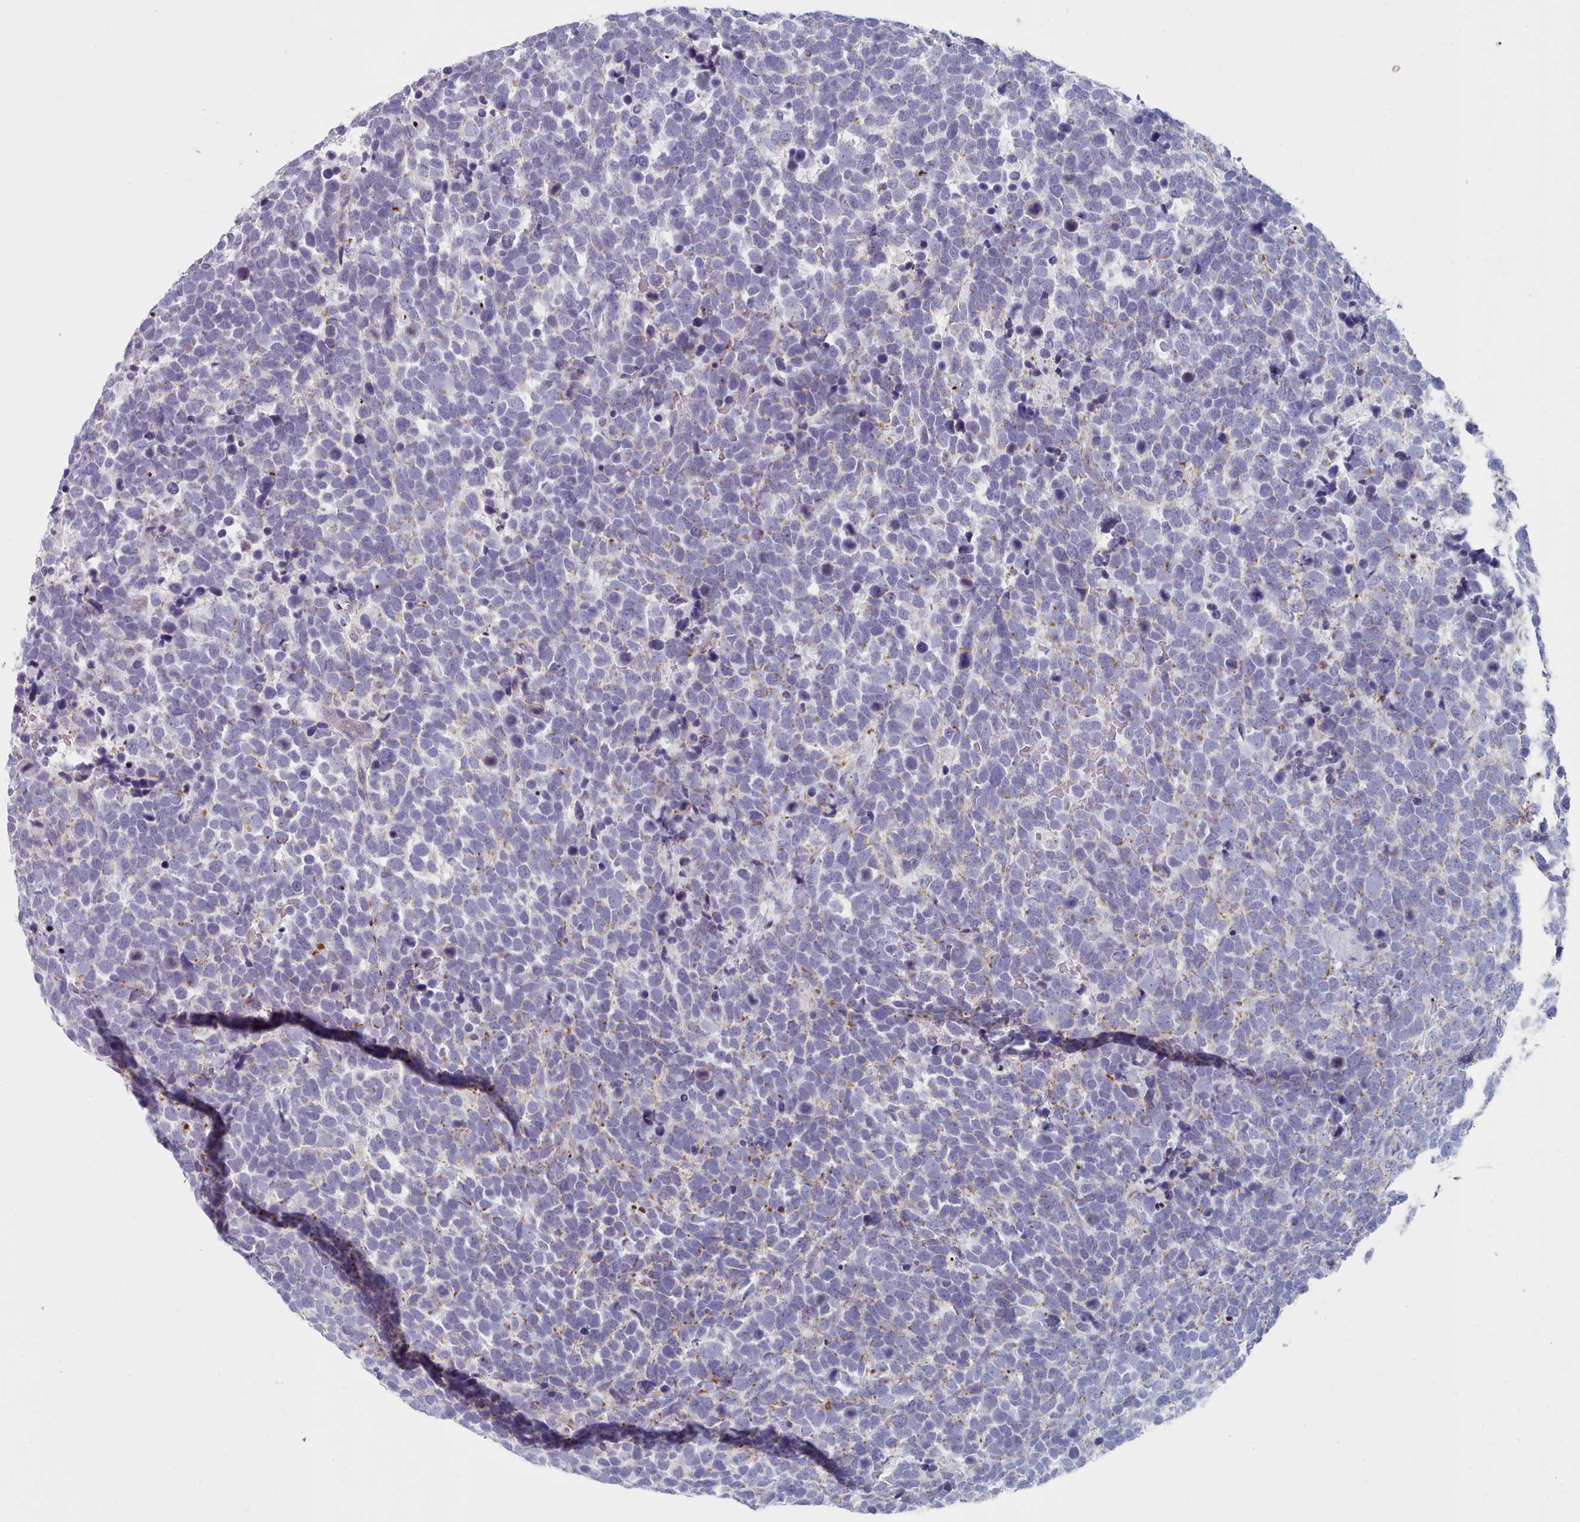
{"staining": {"intensity": "moderate", "quantity": "25%-75%", "location": "cytoplasmic/membranous"}, "tissue": "urothelial cancer", "cell_type": "Tumor cells", "image_type": "cancer", "snomed": [{"axis": "morphology", "description": "Urothelial carcinoma, High grade"}, {"axis": "topography", "description": "Urinary bladder"}], "caption": "Urothelial cancer stained with a protein marker demonstrates moderate staining in tumor cells.", "gene": "FAM170B", "patient": {"sex": "female", "age": 82}}